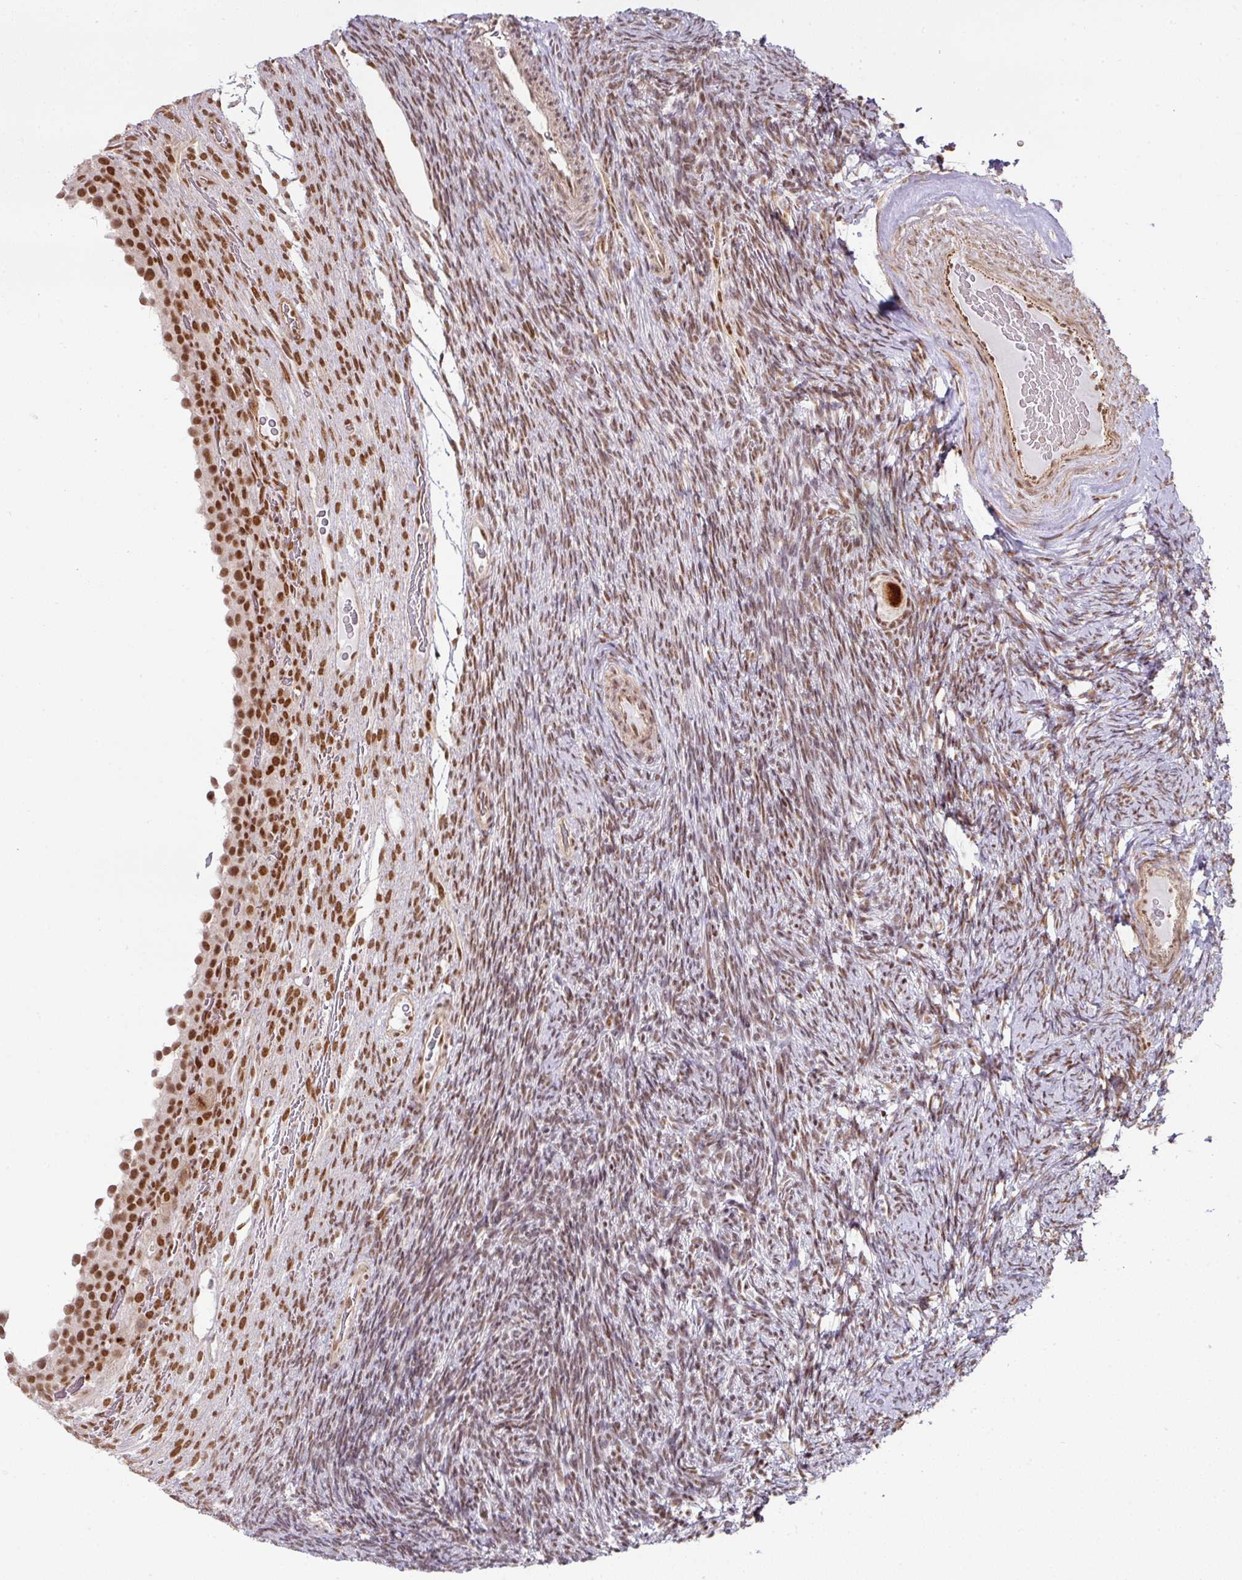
{"staining": {"intensity": "moderate", "quantity": ">75%", "location": "nuclear"}, "tissue": "ovary", "cell_type": "Follicle cells", "image_type": "normal", "snomed": [{"axis": "morphology", "description": "Normal tissue, NOS"}, {"axis": "topography", "description": "Ovary"}], "caption": "Immunohistochemical staining of benign ovary shows medium levels of moderate nuclear expression in about >75% of follicle cells. (brown staining indicates protein expression, while blue staining denotes nuclei).", "gene": "NCOA5", "patient": {"sex": "female", "age": 34}}